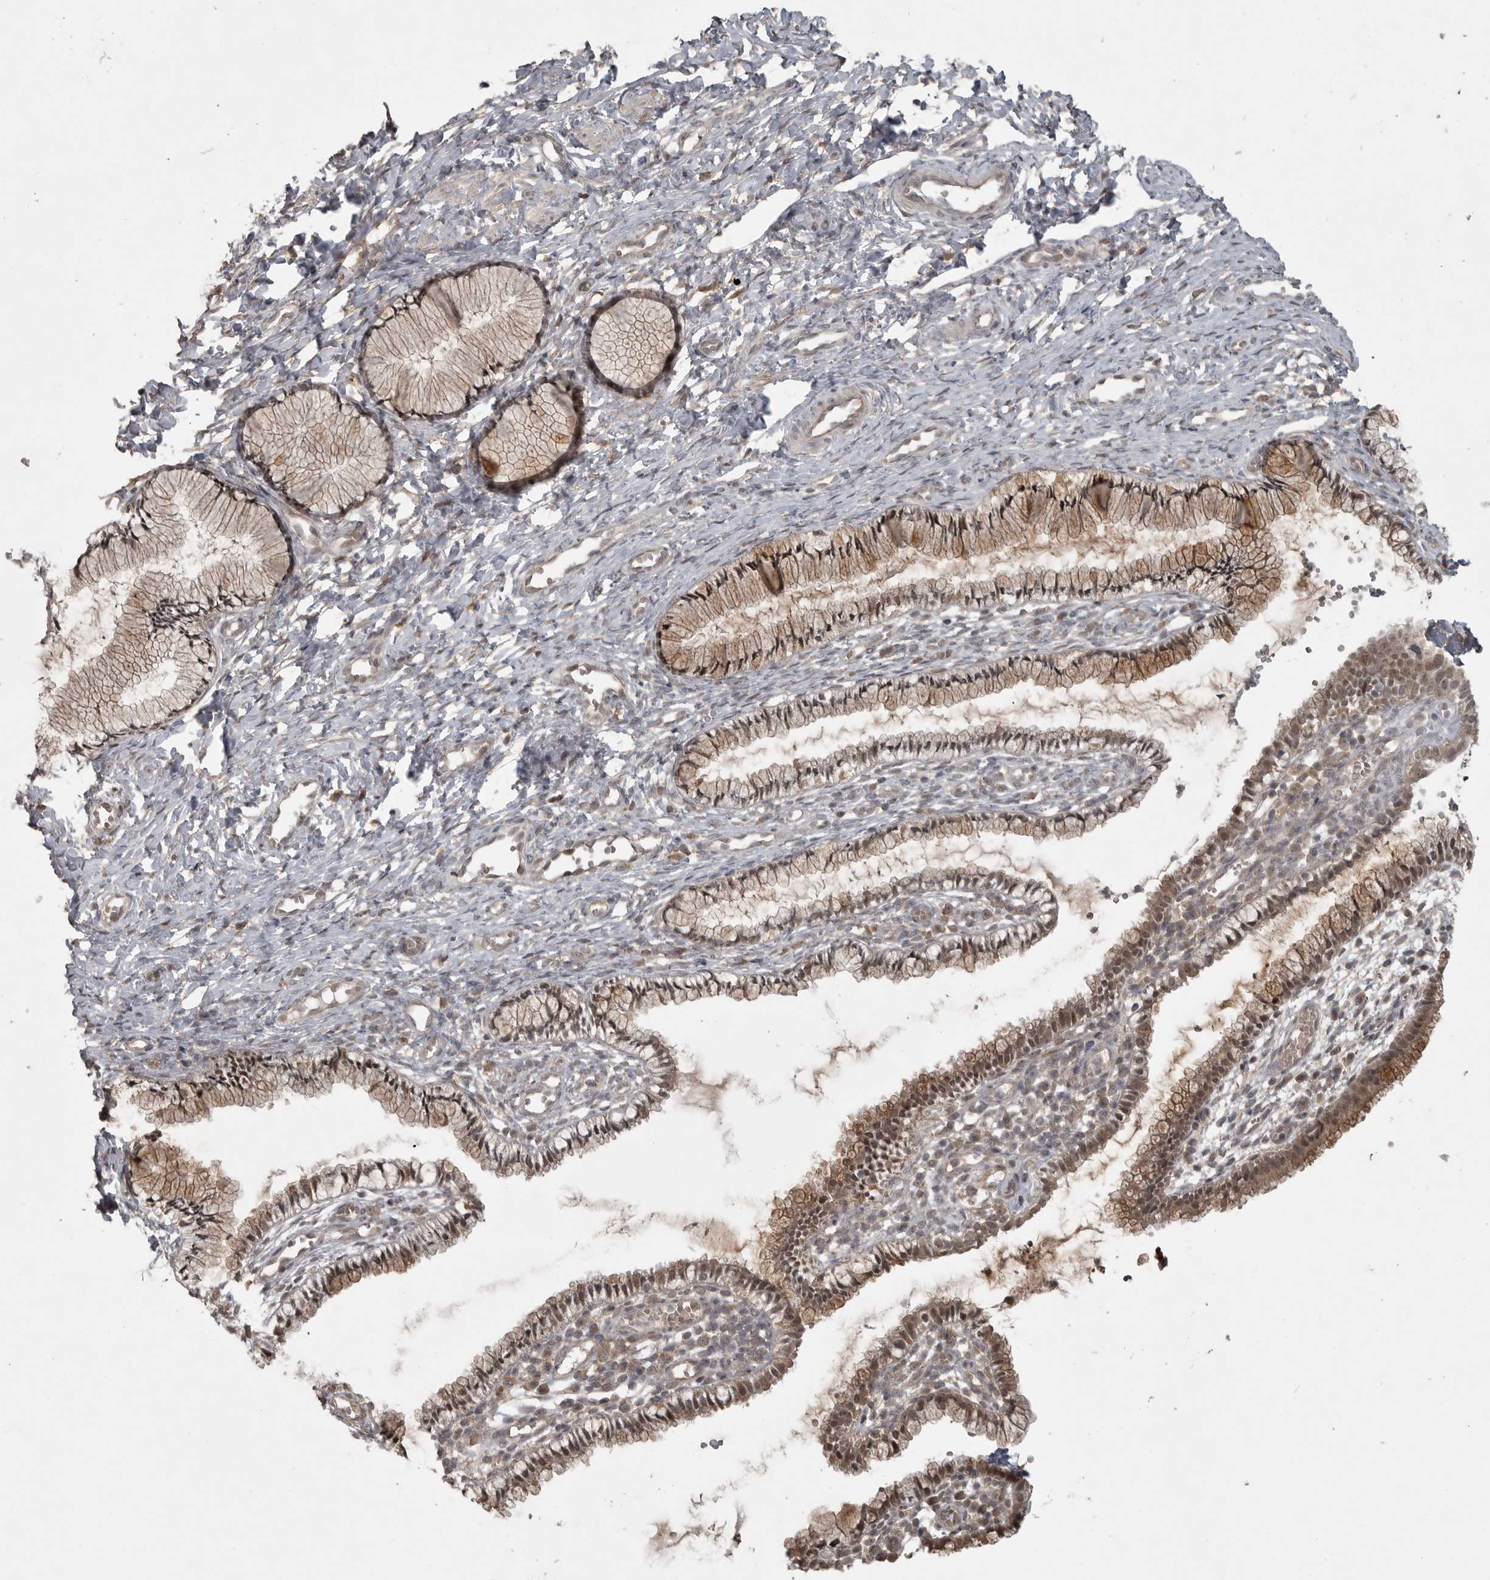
{"staining": {"intensity": "moderate", "quantity": "25%-75%", "location": "cytoplasmic/membranous,nuclear"}, "tissue": "cervix", "cell_type": "Glandular cells", "image_type": "normal", "snomed": [{"axis": "morphology", "description": "Normal tissue, NOS"}, {"axis": "topography", "description": "Cervix"}], "caption": "Cervix stained with IHC reveals moderate cytoplasmic/membranous,nuclear positivity in about 25%-75% of glandular cells. Nuclei are stained in blue.", "gene": "LLGL1", "patient": {"sex": "female", "age": 27}}